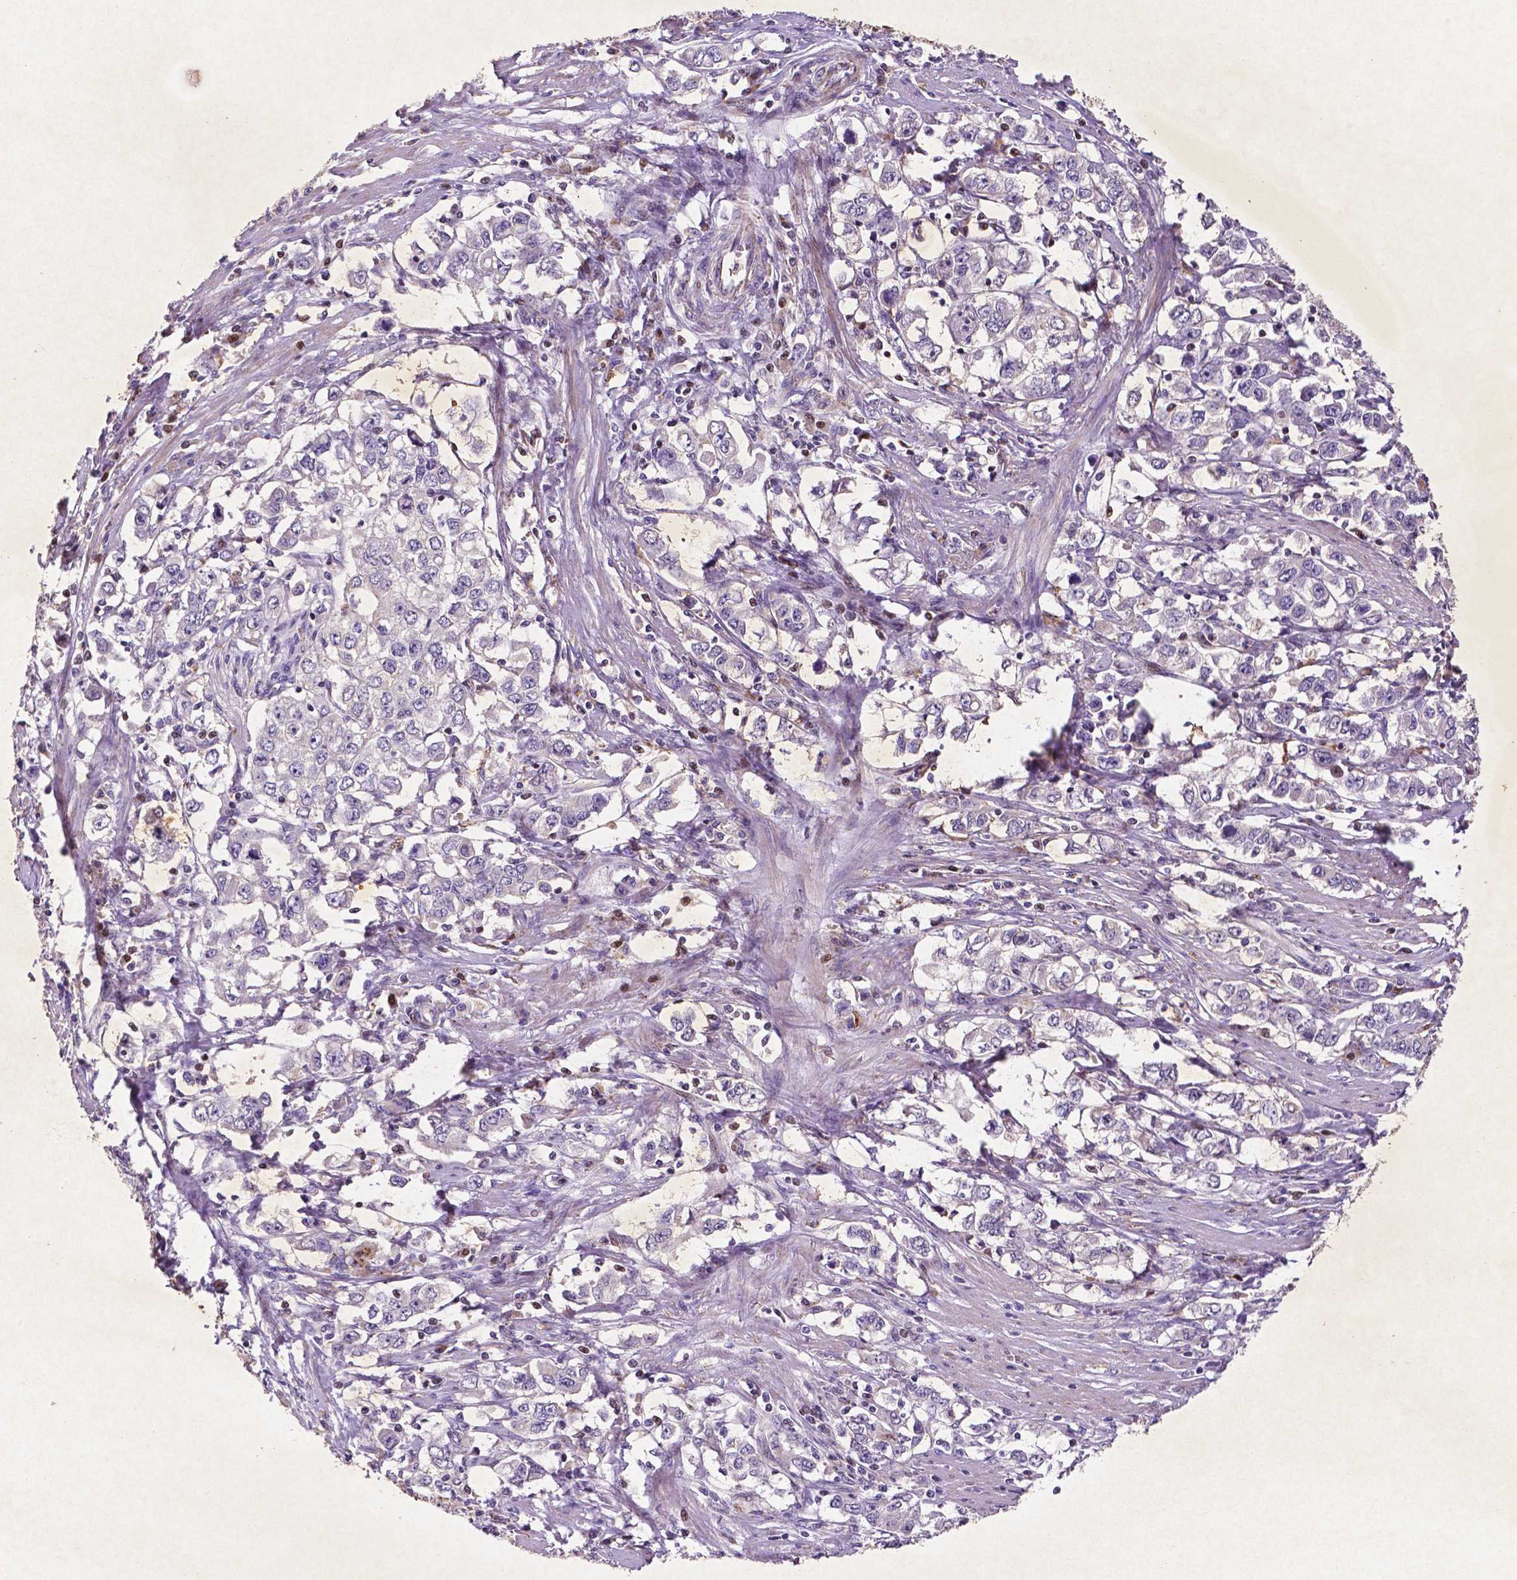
{"staining": {"intensity": "moderate", "quantity": "<25%", "location": "nuclear"}, "tissue": "stomach cancer", "cell_type": "Tumor cells", "image_type": "cancer", "snomed": [{"axis": "morphology", "description": "Adenocarcinoma, NOS"}, {"axis": "topography", "description": "Stomach, lower"}], "caption": "Adenocarcinoma (stomach) stained with DAB IHC exhibits low levels of moderate nuclear expression in about <25% of tumor cells.", "gene": "TM4SF20", "patient": {"sex": "female", "age": 72}}